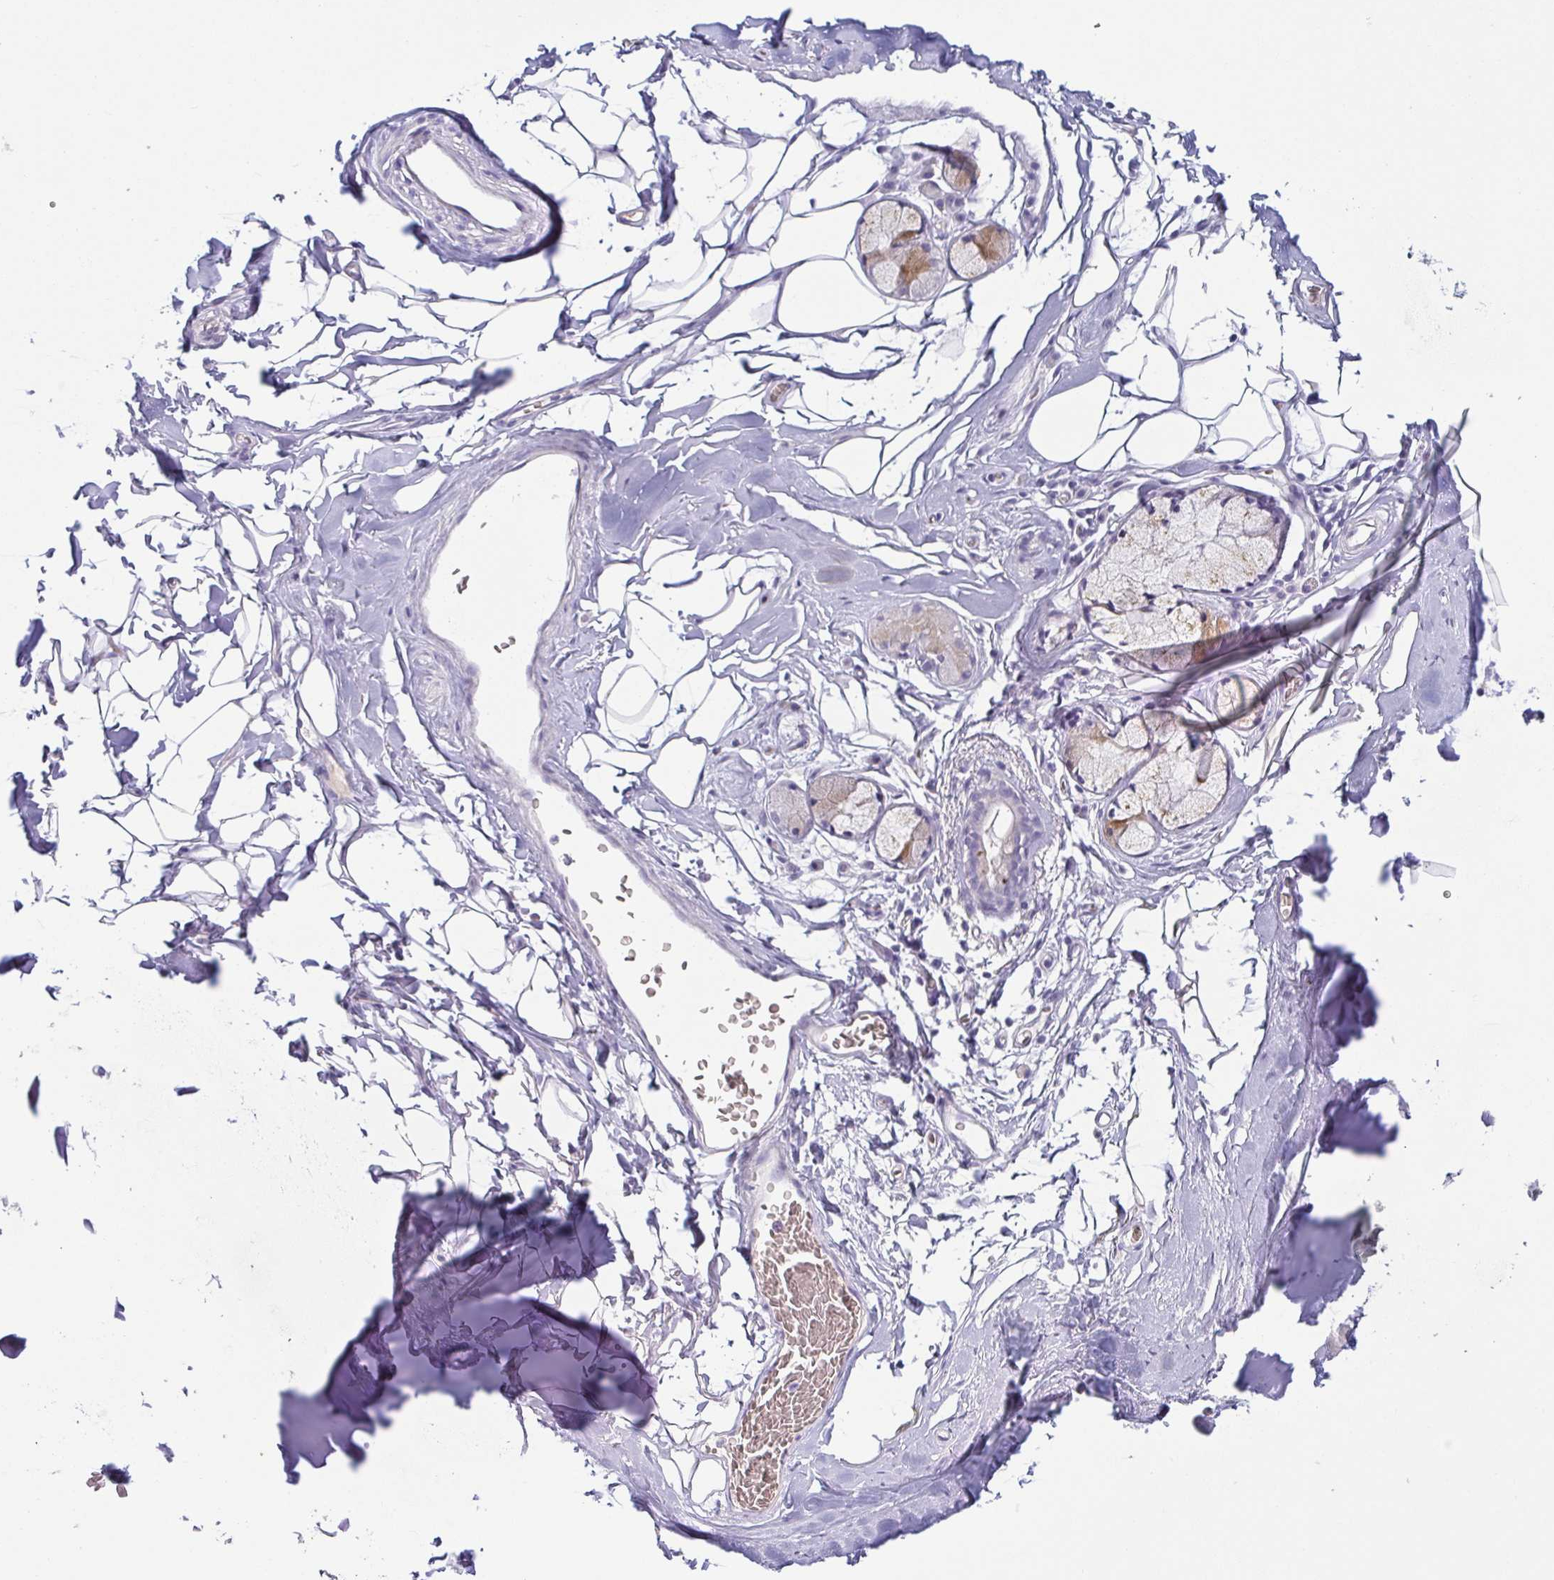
{"staining": {"intensity": "negative", "quantity": "none", "location": "none"}, "tissue": "adipose tissue", "cell_type": "Adipocytes", "image_type": "normal", "snomed": [{"axis": "morphology", "description": "Normal tissue, NOS"}, {"axis": "topography", "description": "Cartilage tissue"}, {"axis": "topography", "description": "Bronchus"}, {"axis": "topography", "description": "Peripheral nerve tissue"}], "caption": "Immunohistochemistry (IHC) photomicrograph of unremarkable adipose tissue: human adipose tissue stained with DAB shows no significant protein positivity in adipocytes.", "gene": "LDLRAD1", "patient": {"sex": "male", "age": 67}}